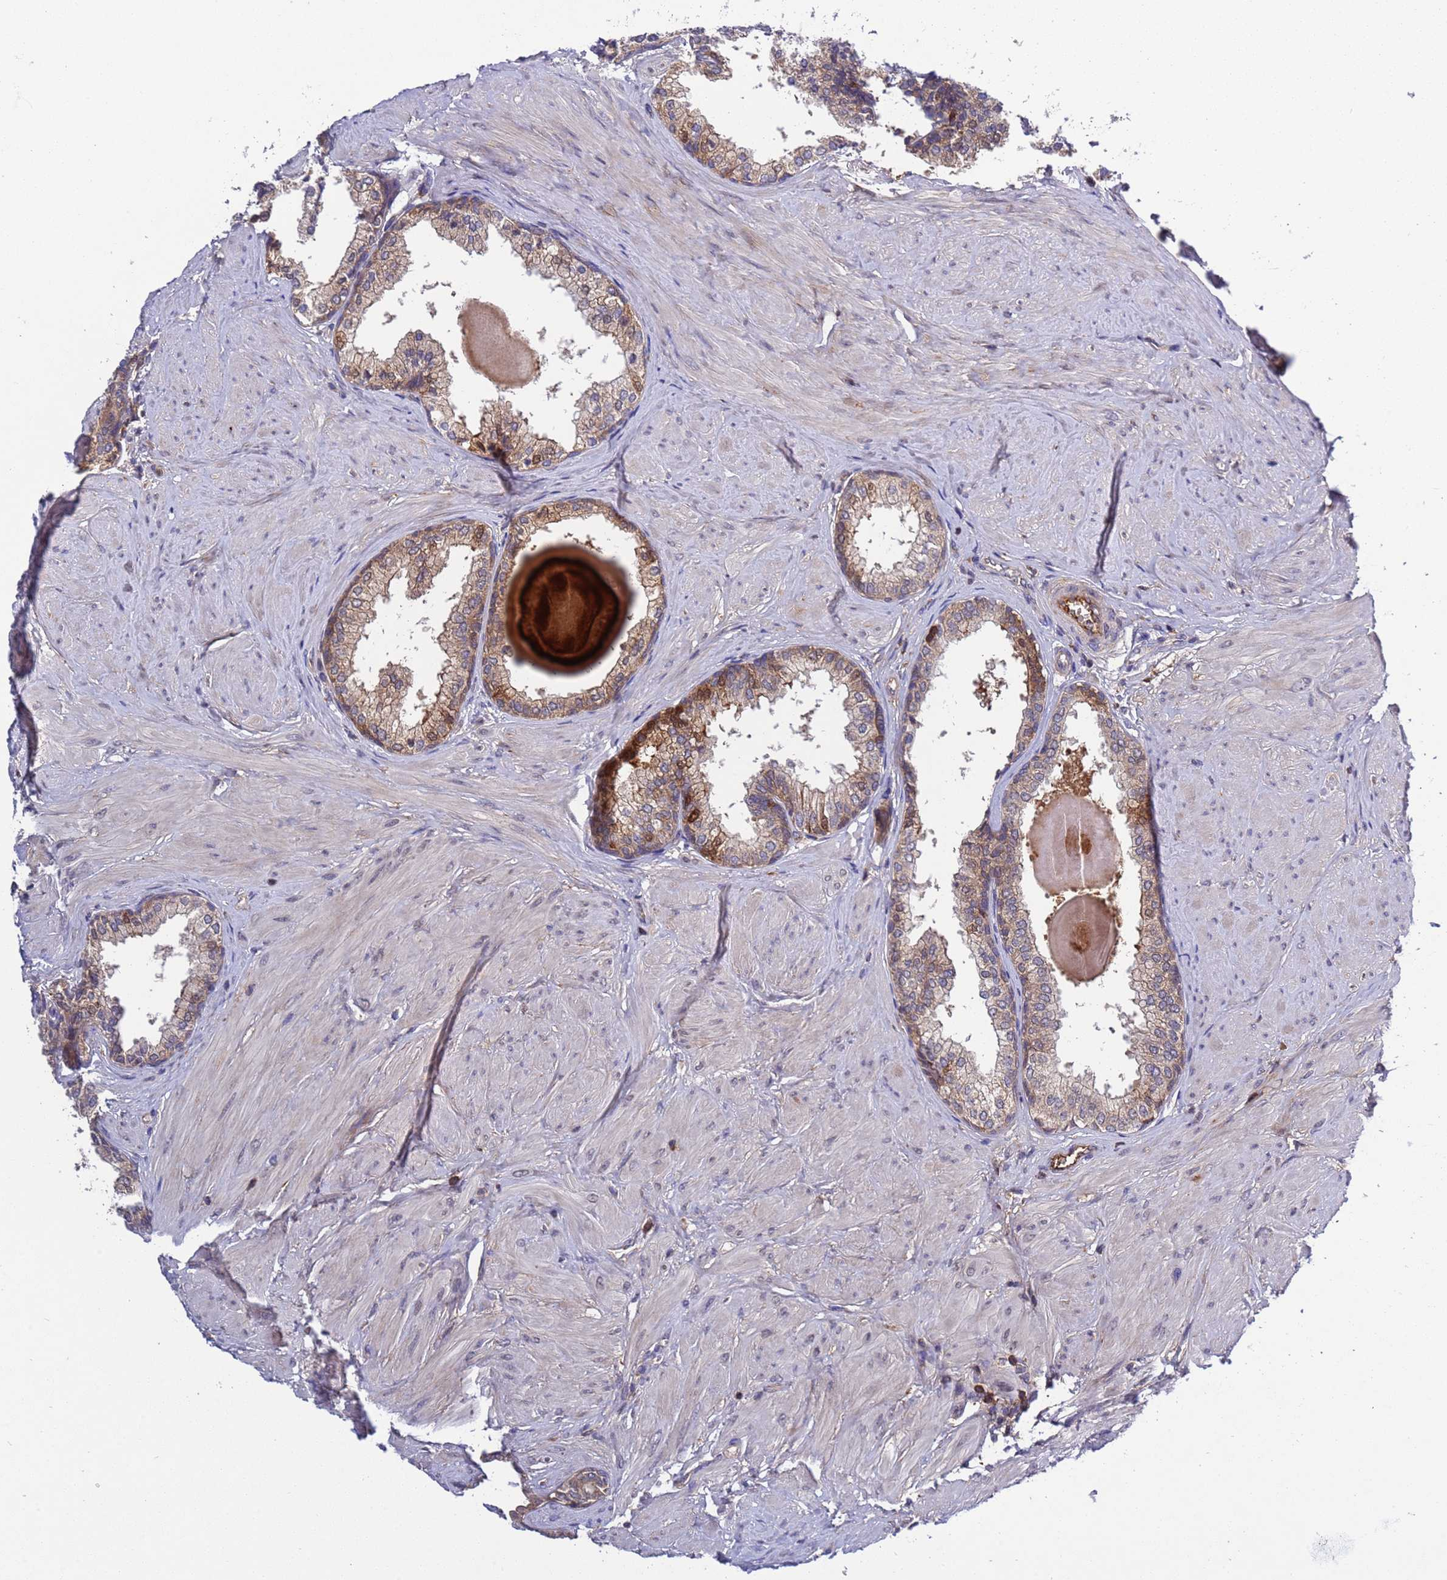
{"staining": {"intensity": "moderate", "quantity": "<25%", "location": "cytoplasmic/membranous"}, "tissue": "prostate", "cell_type": "Glandular cells", "image_type": "normal", "snomed": [{"axis": "morphology", "description": "Normal tissue, NOS"}, {"axis": "topography", "description": "Prostate"}], "caption": "Brown immunohistochemical staining in benign human prostate displays moderate cytoplasmic/membranous staining in approximately <25% of glandular cells. (brown staining indicates protein expression, while blue staining denotes nuclei).", "gene": "PARP16", "patient": {"sex": "male", "age": 48}}